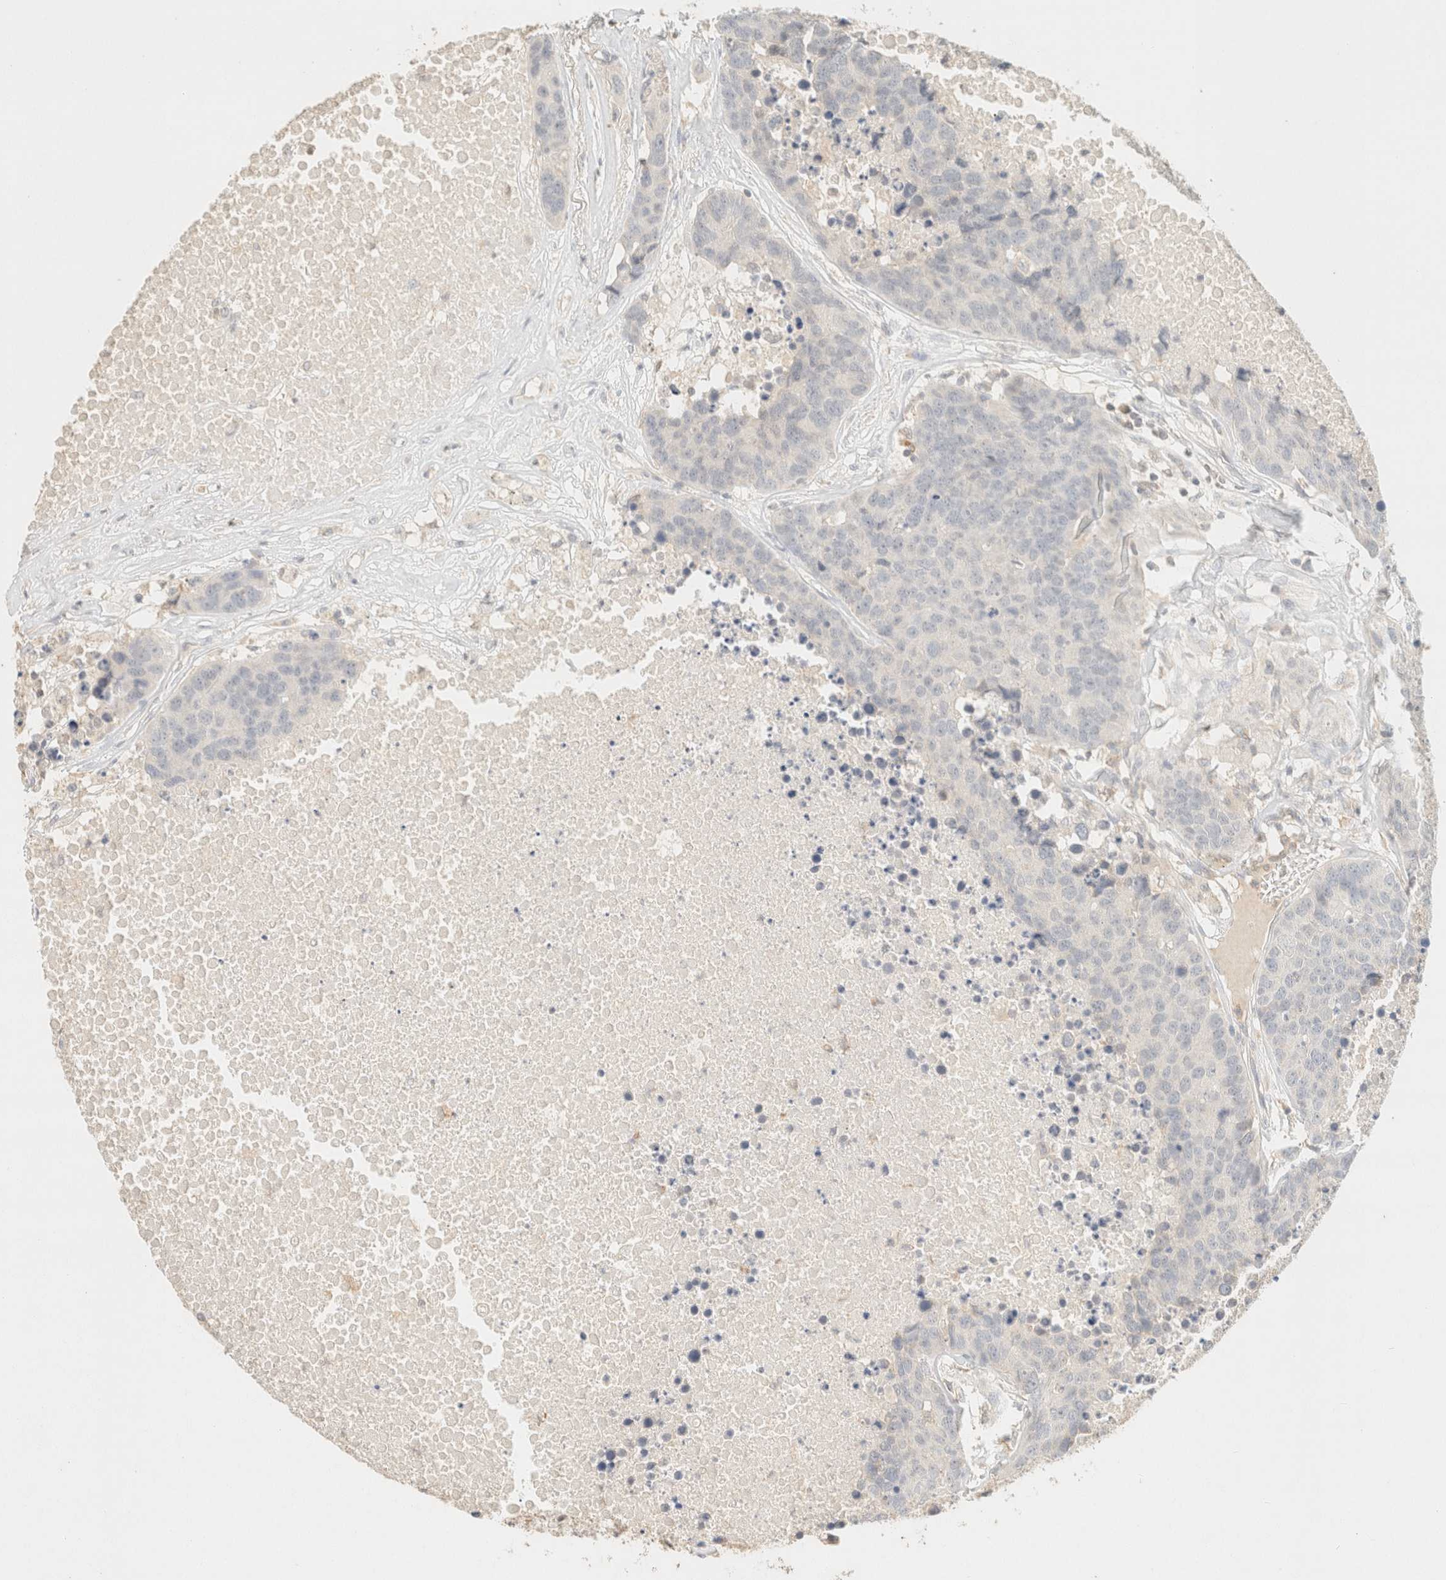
{"staining": {"intensity": "negative", "quantity": "none", "location": "none"}, "tissue": "carcinoid", "cell_type": "Tumor cells", "image_type": "cancer", "snomed": [{"axis": "morphology", "description": "Carcinoid, malignant, NOS"}, {"axis": "topography", "description": "Lung"}], "caption": "Tumor cells show no significant staining in carcinoid. Nuclei are stained in blue.", "gene": "TIMD4", "patient": {"sex": "male", "age": 60}}